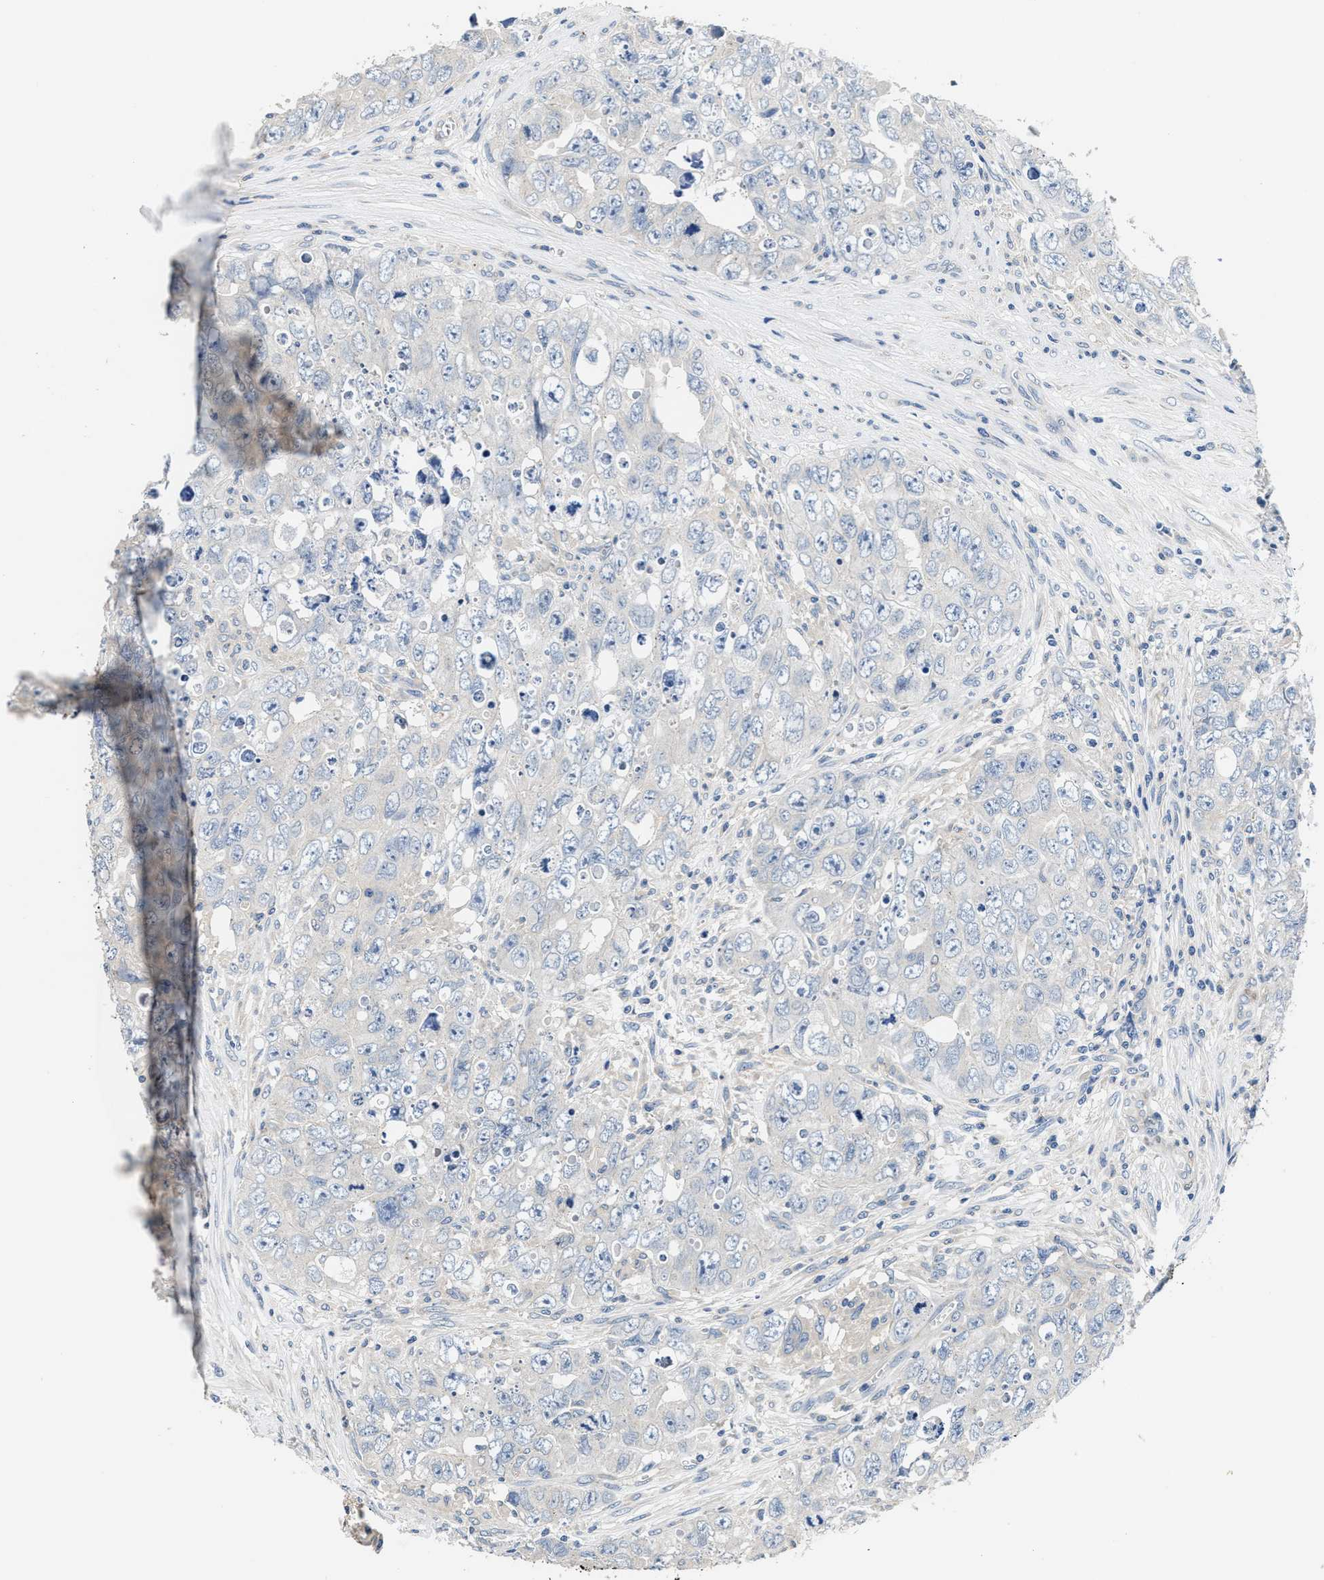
{"staining": {"intensity": "negative", "quantity": "none", "location": "none"}, "tissue": "testis cancer", "cell_type": "Tumor cells", "image_type": "cancer", "snomed": [{"axis": "morphology", "description": "Seminoma, NOS"}, {"axis": "morphology", "description": "Carcinoma, Embryonal, NOS"}, {"axis": "topography", "description": "Testis"}], "caption": "The immunohistochemistry photomicrograph has no significant expression in tumor cells of testis cancer (embryonal carcinoma) tissue. (Stains: DAB immunohistochemistry with hematoxylin counter stain, Microscopy: brightfield microscopy at high magnification).", "gene": "ANKIB1", "patient": {"sex": "male", "age": 43}}